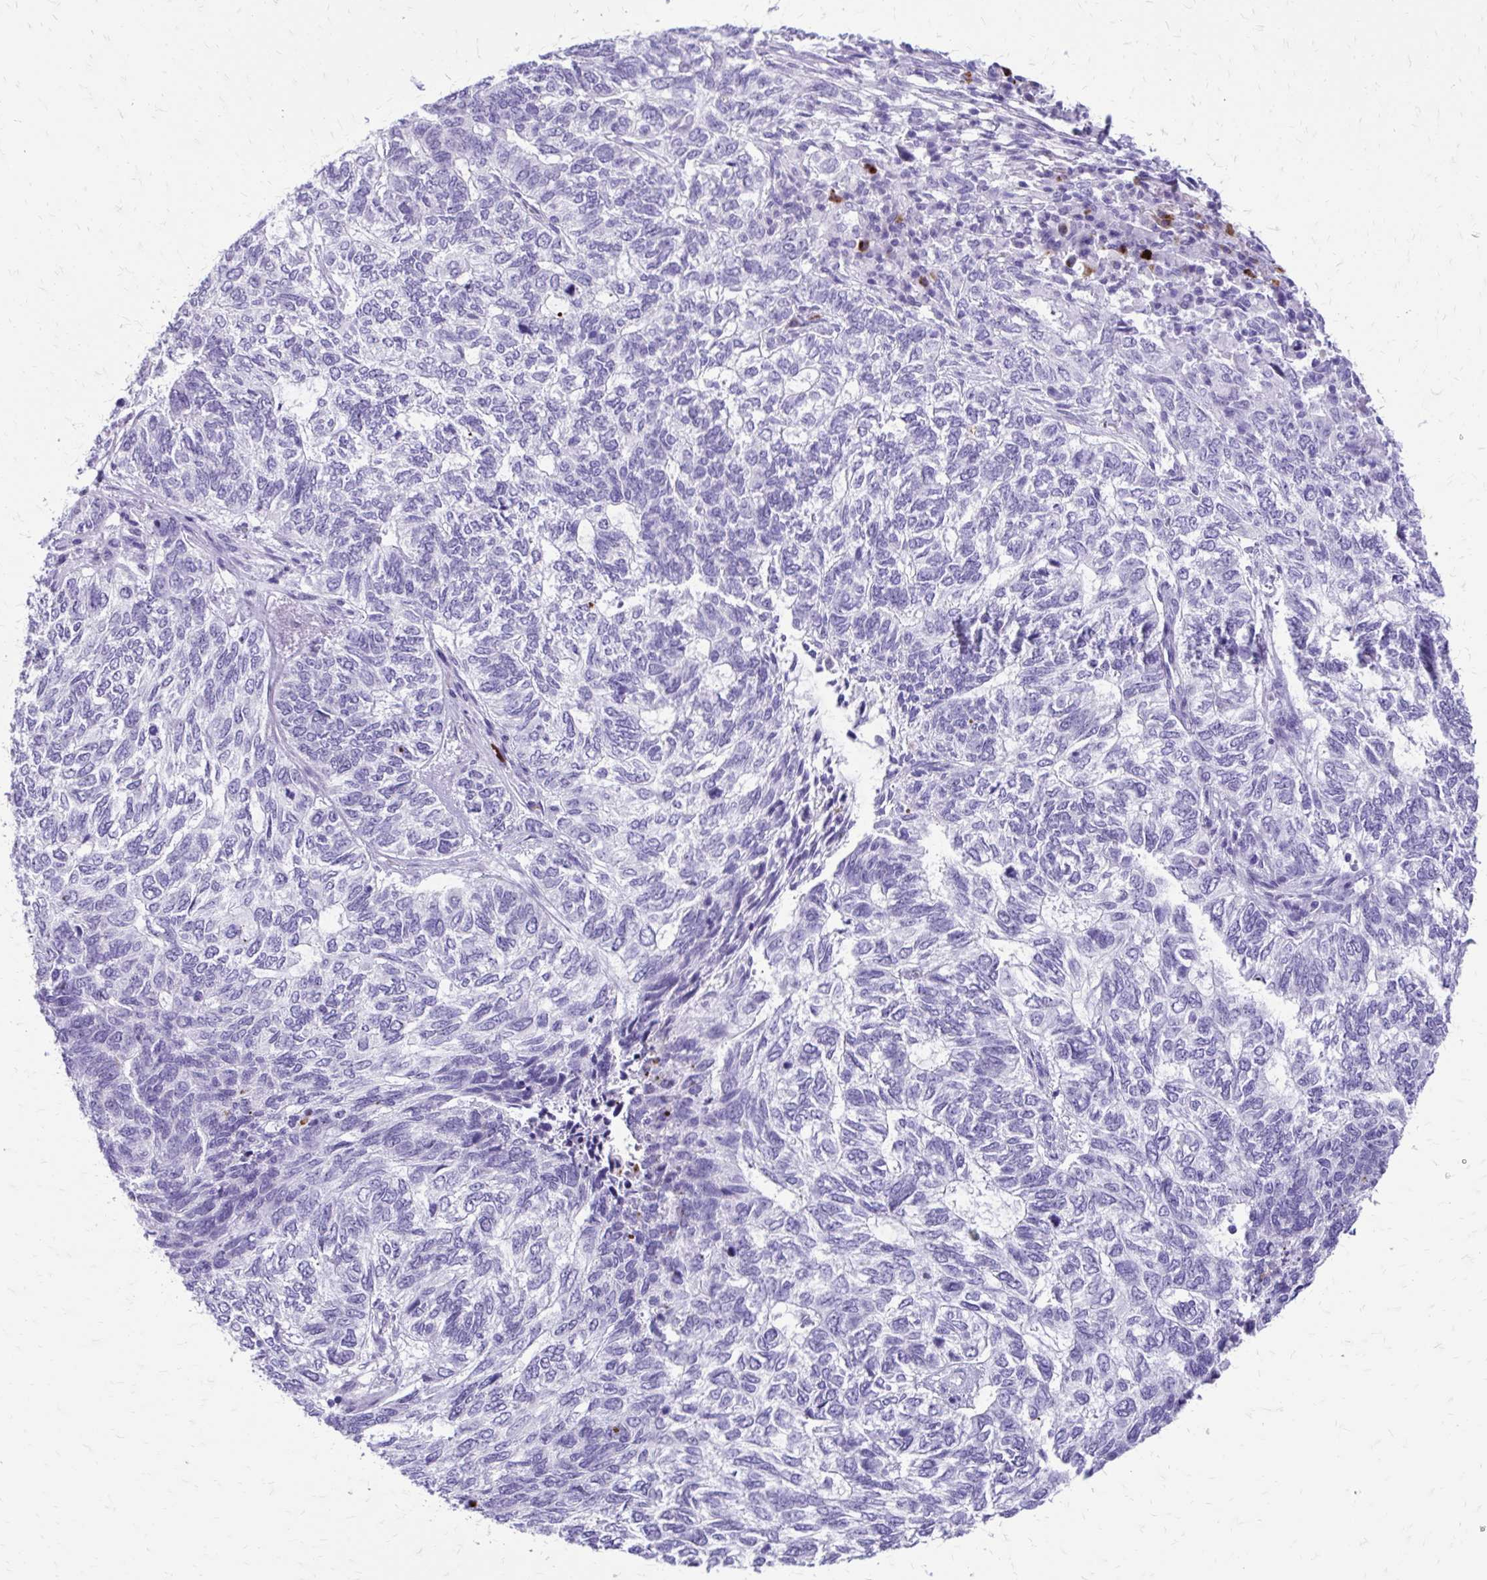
{"staining": {"intensity": "negative", "quantity": "none", "location": "none"}, "tissue": "skin cancer", "cell_type": "Tumor cells", "image_type": "cancer", "snomed": [{"axis": "morphology", "description": "Basal cell carcinoma"}, {"axis": "topography", "description": "Skin"}], "caption": "This is an IHC image of basal cell carcinoma (skin). There is no expression in tumor cells.", "gene": "SATL1", "patient": {"sex": "female", "age": 65}}